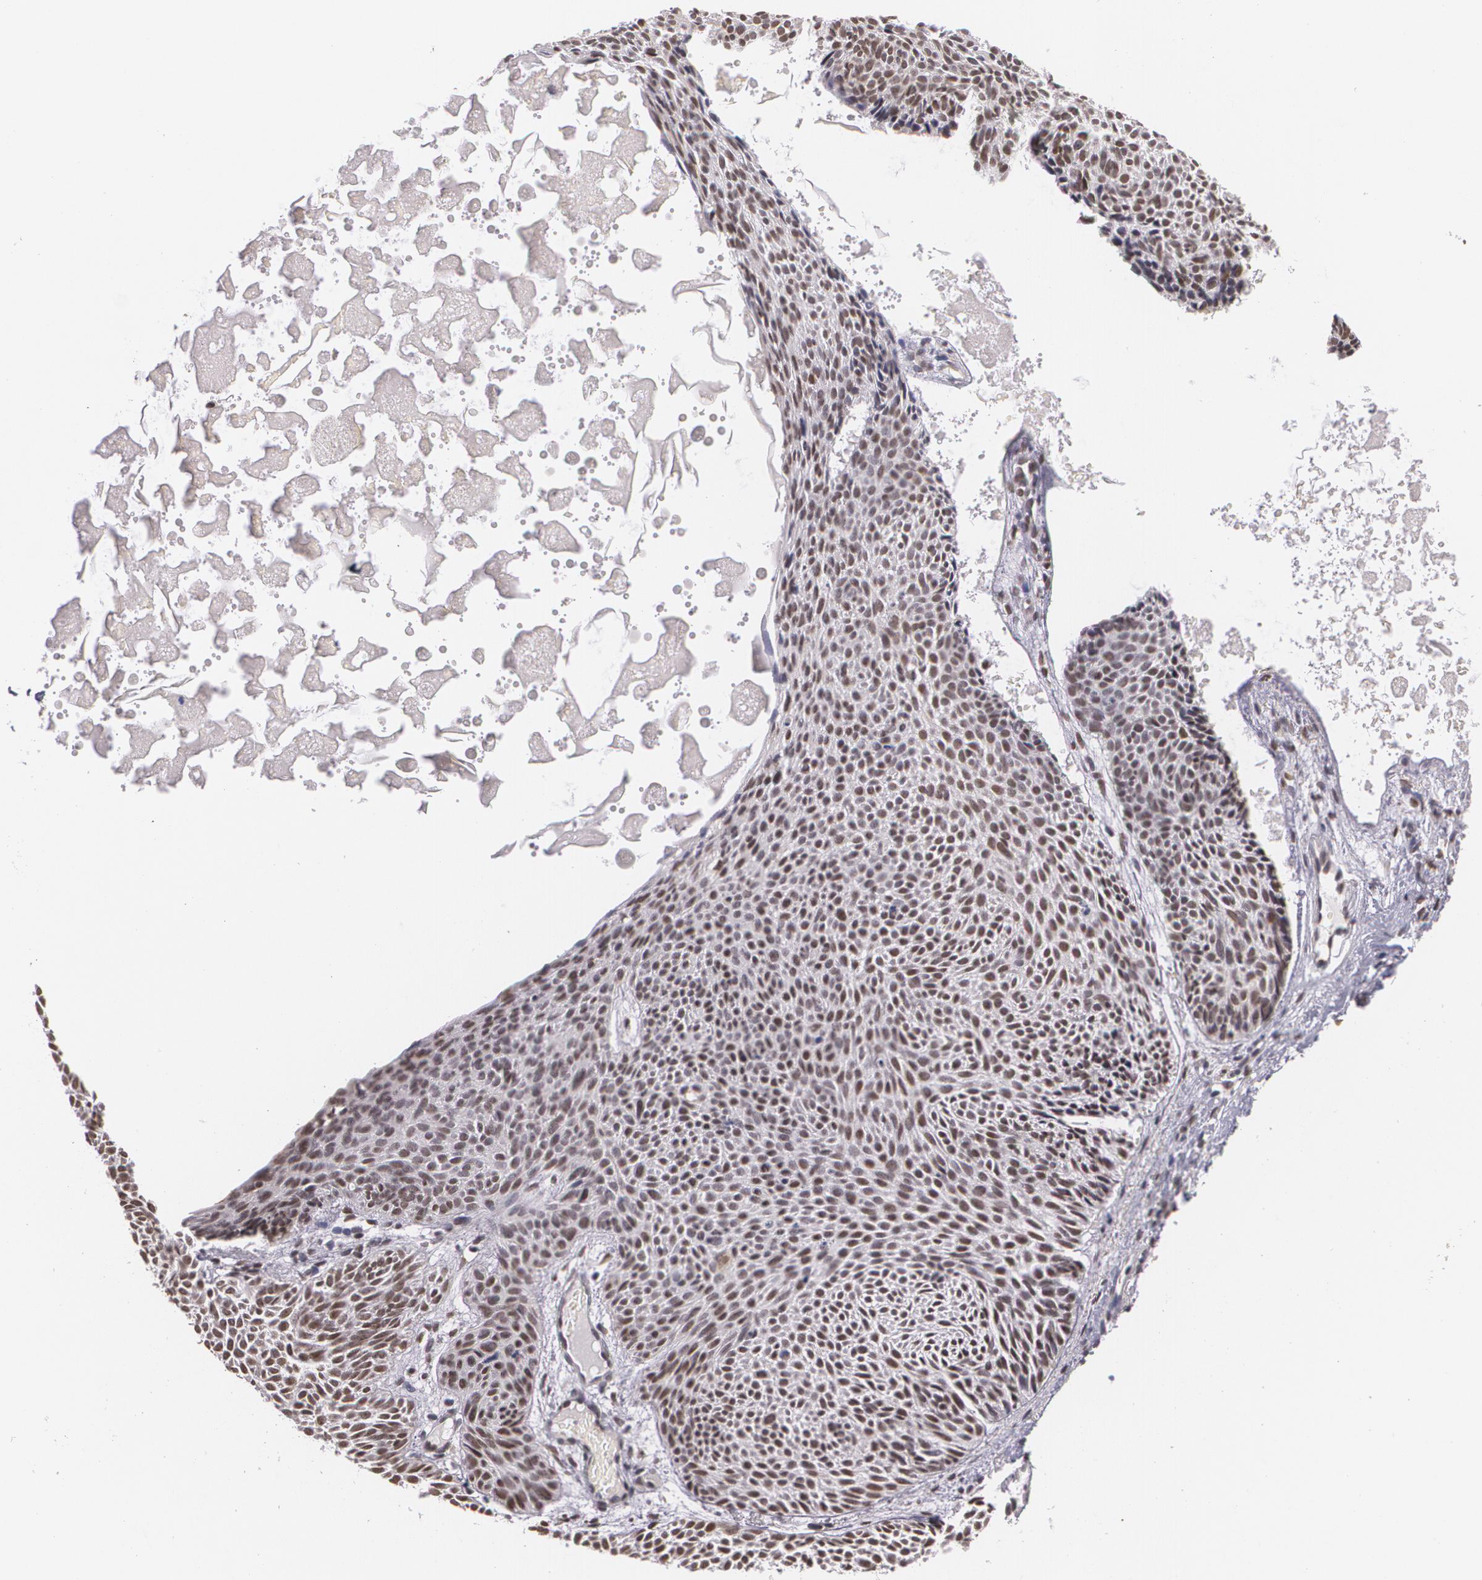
{"staining": {"intensity": "moderate", "quantity": "25%-75%", "location": "nuclear"}, "tissue": "skin cancer", "cell_type": "Tumor cells", "image_type": "cancer", "snomed": [{"axis": "morphology", "description": "Basal cell carcinoma"}, {"axis": "topography", "description": "Skin"}], "caption": "DAB (3,3'-diaminobenzidine) immunohistochemical staining of skin cancer exhibits moderate nuclear protein expression in about 25%-75% of tumor cells. (Stains: DAB in brown, nuclei in blue, Microscopy: brightfield microscopy at high magnification).", "gene": "ALX1", "patient": {"sex": "male", "age": 84}}